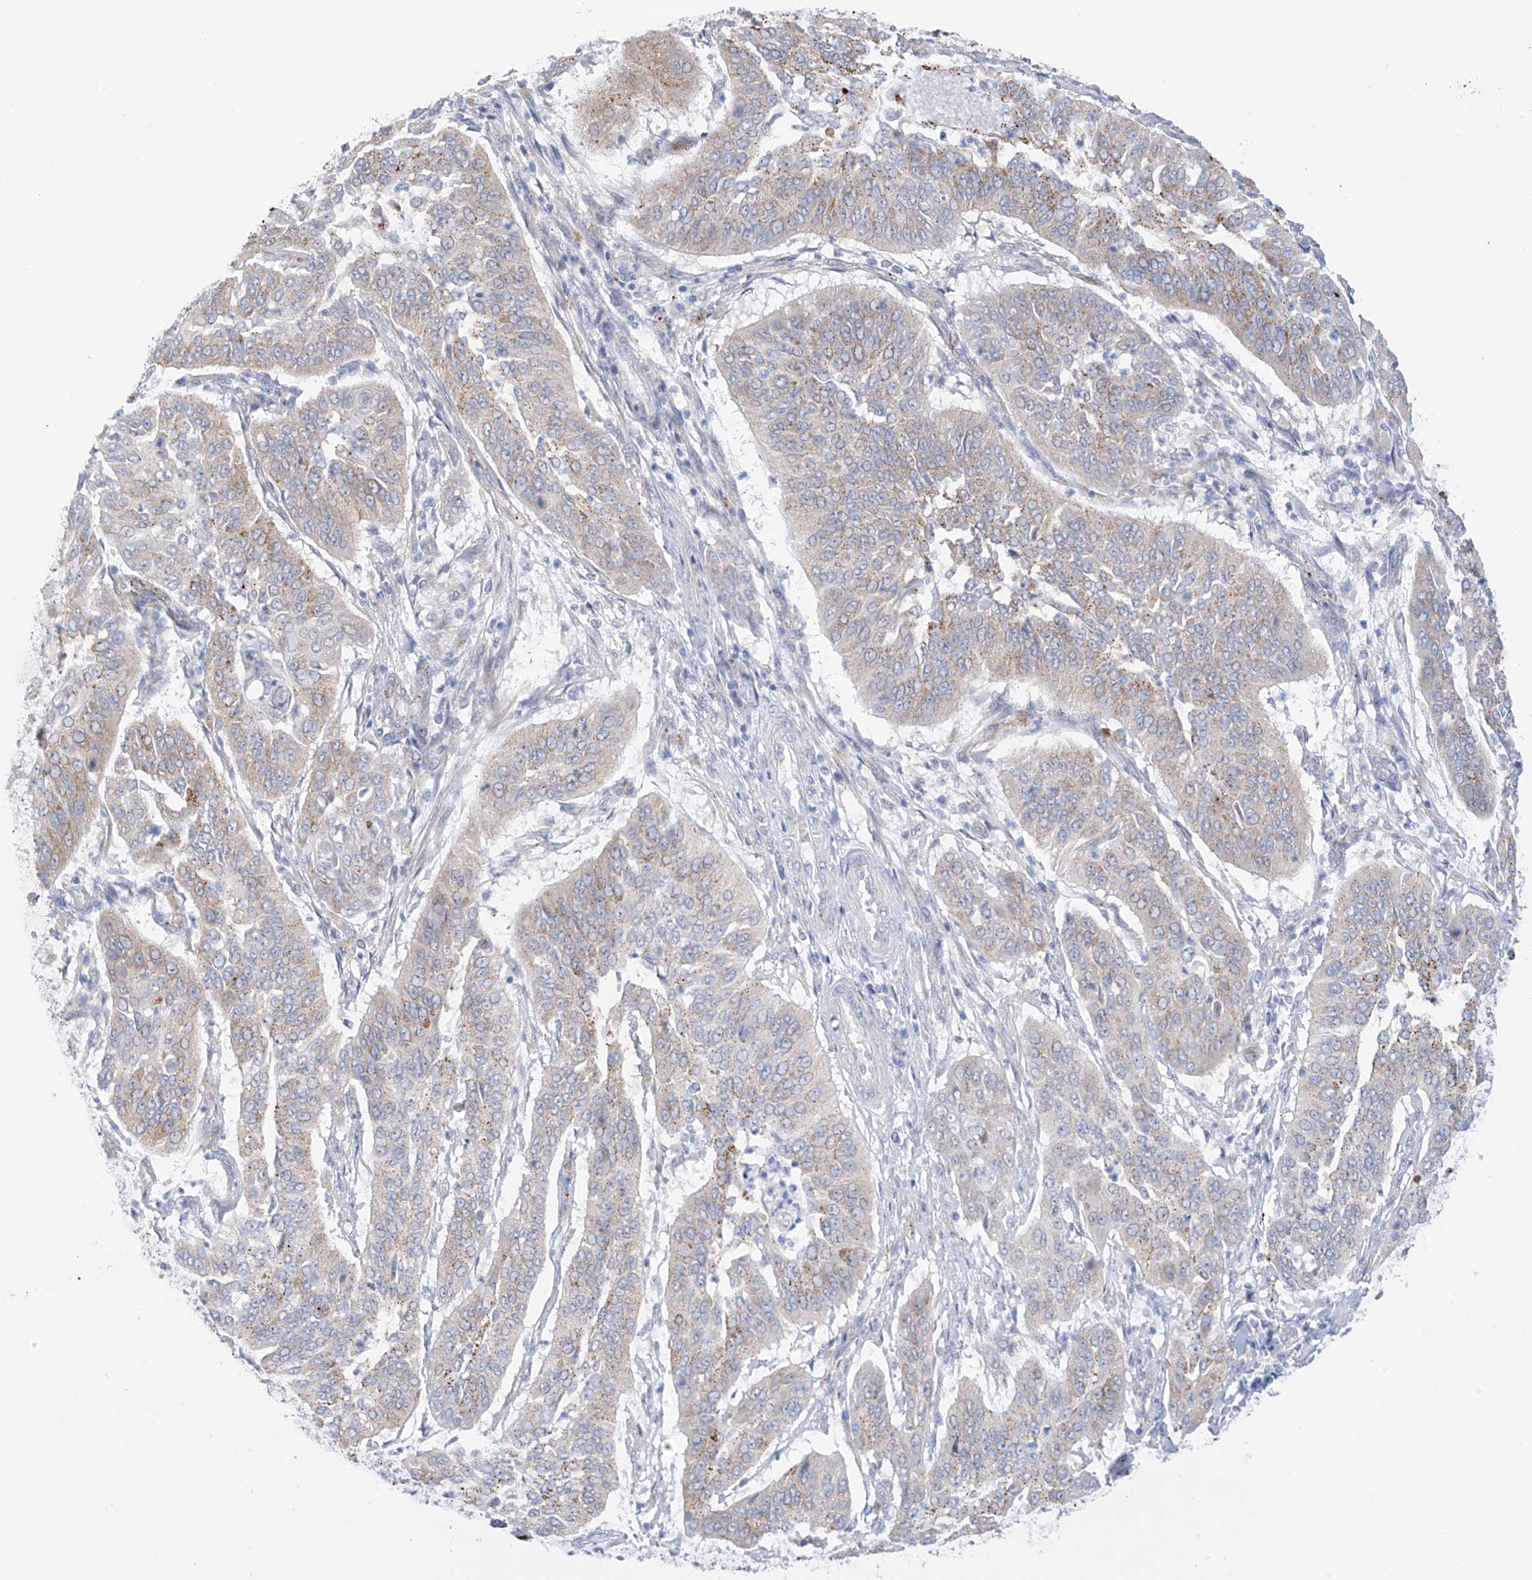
{"staining": {"intensity": "weak", "quantity": ">75%", "location": "cytoplasmic/membranous"}, "tissue": "cervical cancer", "cell_type": "Tumor cells", "image_type": "cancer", "snomed": [{"axis": "morphology", "description": "Normal tissue, NOS"}, {"axis": "morphology", "description": "Squamous cell carcinoma, NOS"}, {"axis": "topography", "description": "Cervix"}], "caption": "Human squamous cell carcinoma (cervical) stained for a protein (brown) shows weak cytoplasmic/membranous positive expression in about >75% of tumor cells.", "gene": "PSPH", "patient": {"sex": "female", "age": 39}}